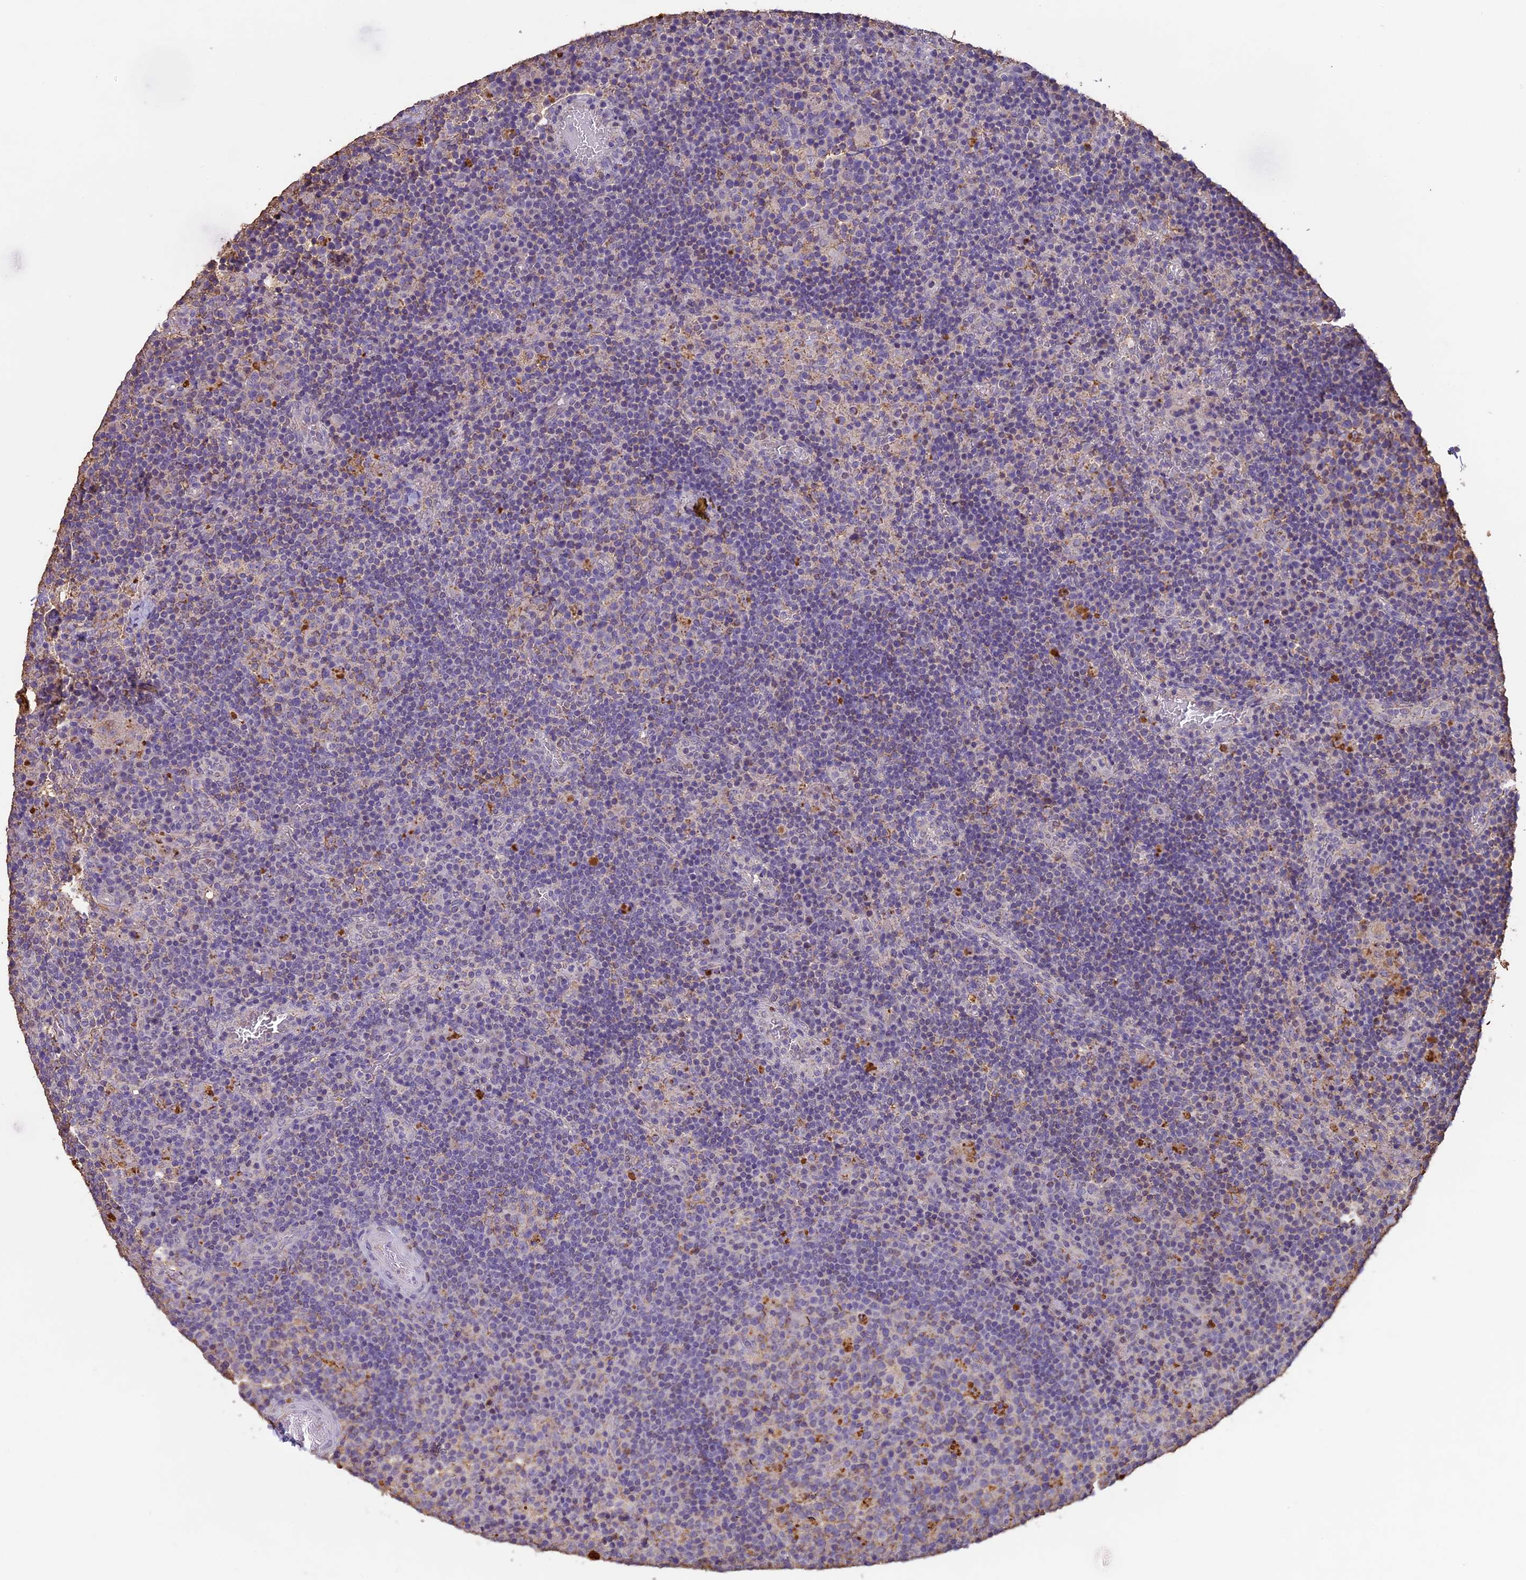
{"staining": {"intensity": "negative", "quantity": "none", "location": "none"}, "tissue": "lymph node", "cell_type": "Germinal center cells", "image_type": "normal", "snomed": [{"axis": "morphology", "description": "Normal tissue, NOS"}, {"axis": "topography", "description": "Lymph node"}], "caption": "This photomicrograph is of benign lymph node stained with immunohistochemistry (IHC) to label a protein in brown with the nuclei are counter-stained blue. There is no positivity in germinal center cells.", "gene": "ARHGAP19", "patient": {"sex": "male", "age": 58}}